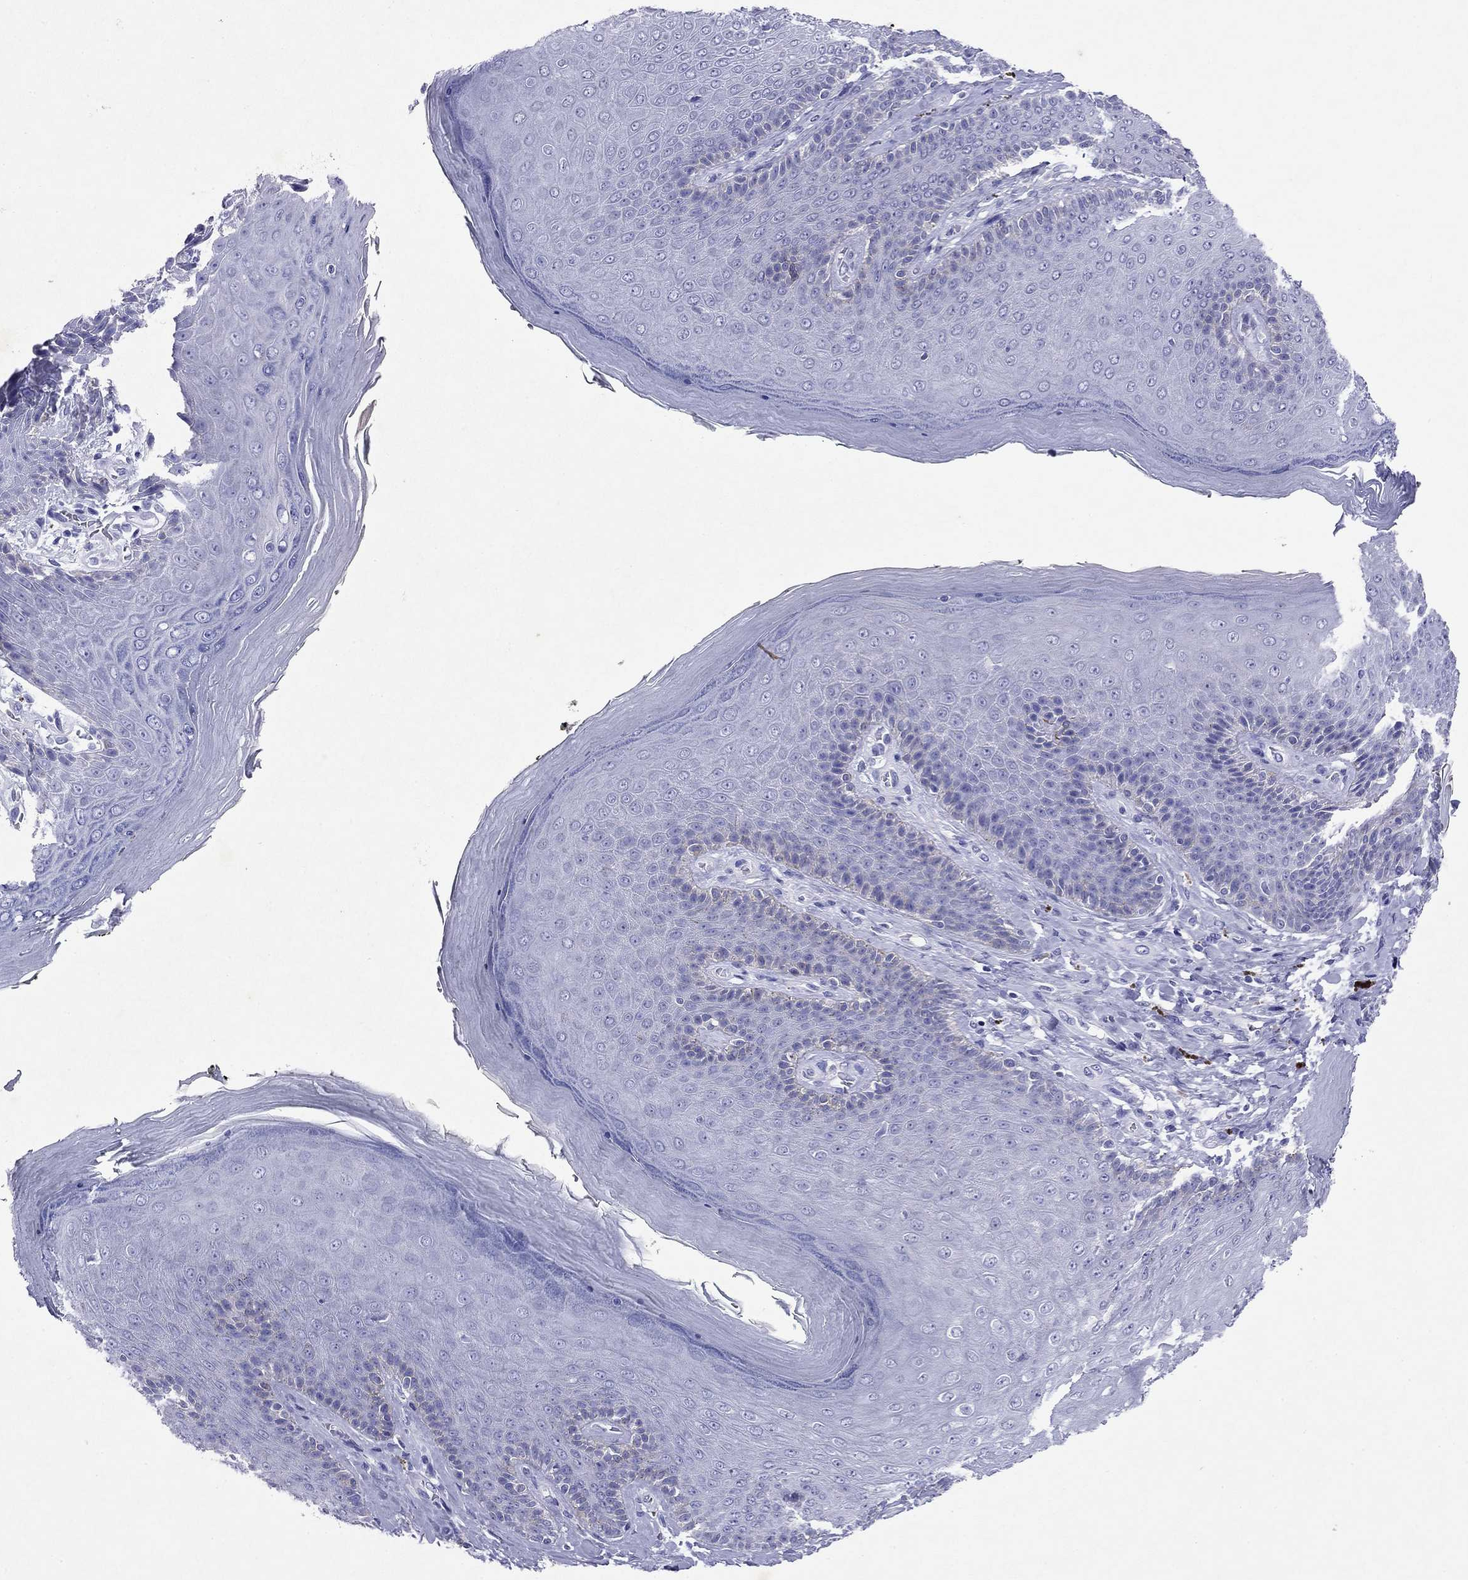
{"staining": {"intensity": "negative", "quantity": "none", "location": "none"}, "tissue": "skin", "cell_type": "Epidermal cells", "image_type": "normal", "snomed": [{"axis": "morphology", "description": "Normal tissue, NOS"}, {"axis": "topography", "description": "Skeletal muscle"}, {"axis": "topography", "description": "Anal"}, {"axis": "topography", "description": "Peripheral nerve tissue"}], "caption": "IHC image of unremarkable skin stained for a protein (brown), which displays no positivity in epidermal cells.", "gene": "ARMC12", "patient": {"sex": "male", "age": 53}}